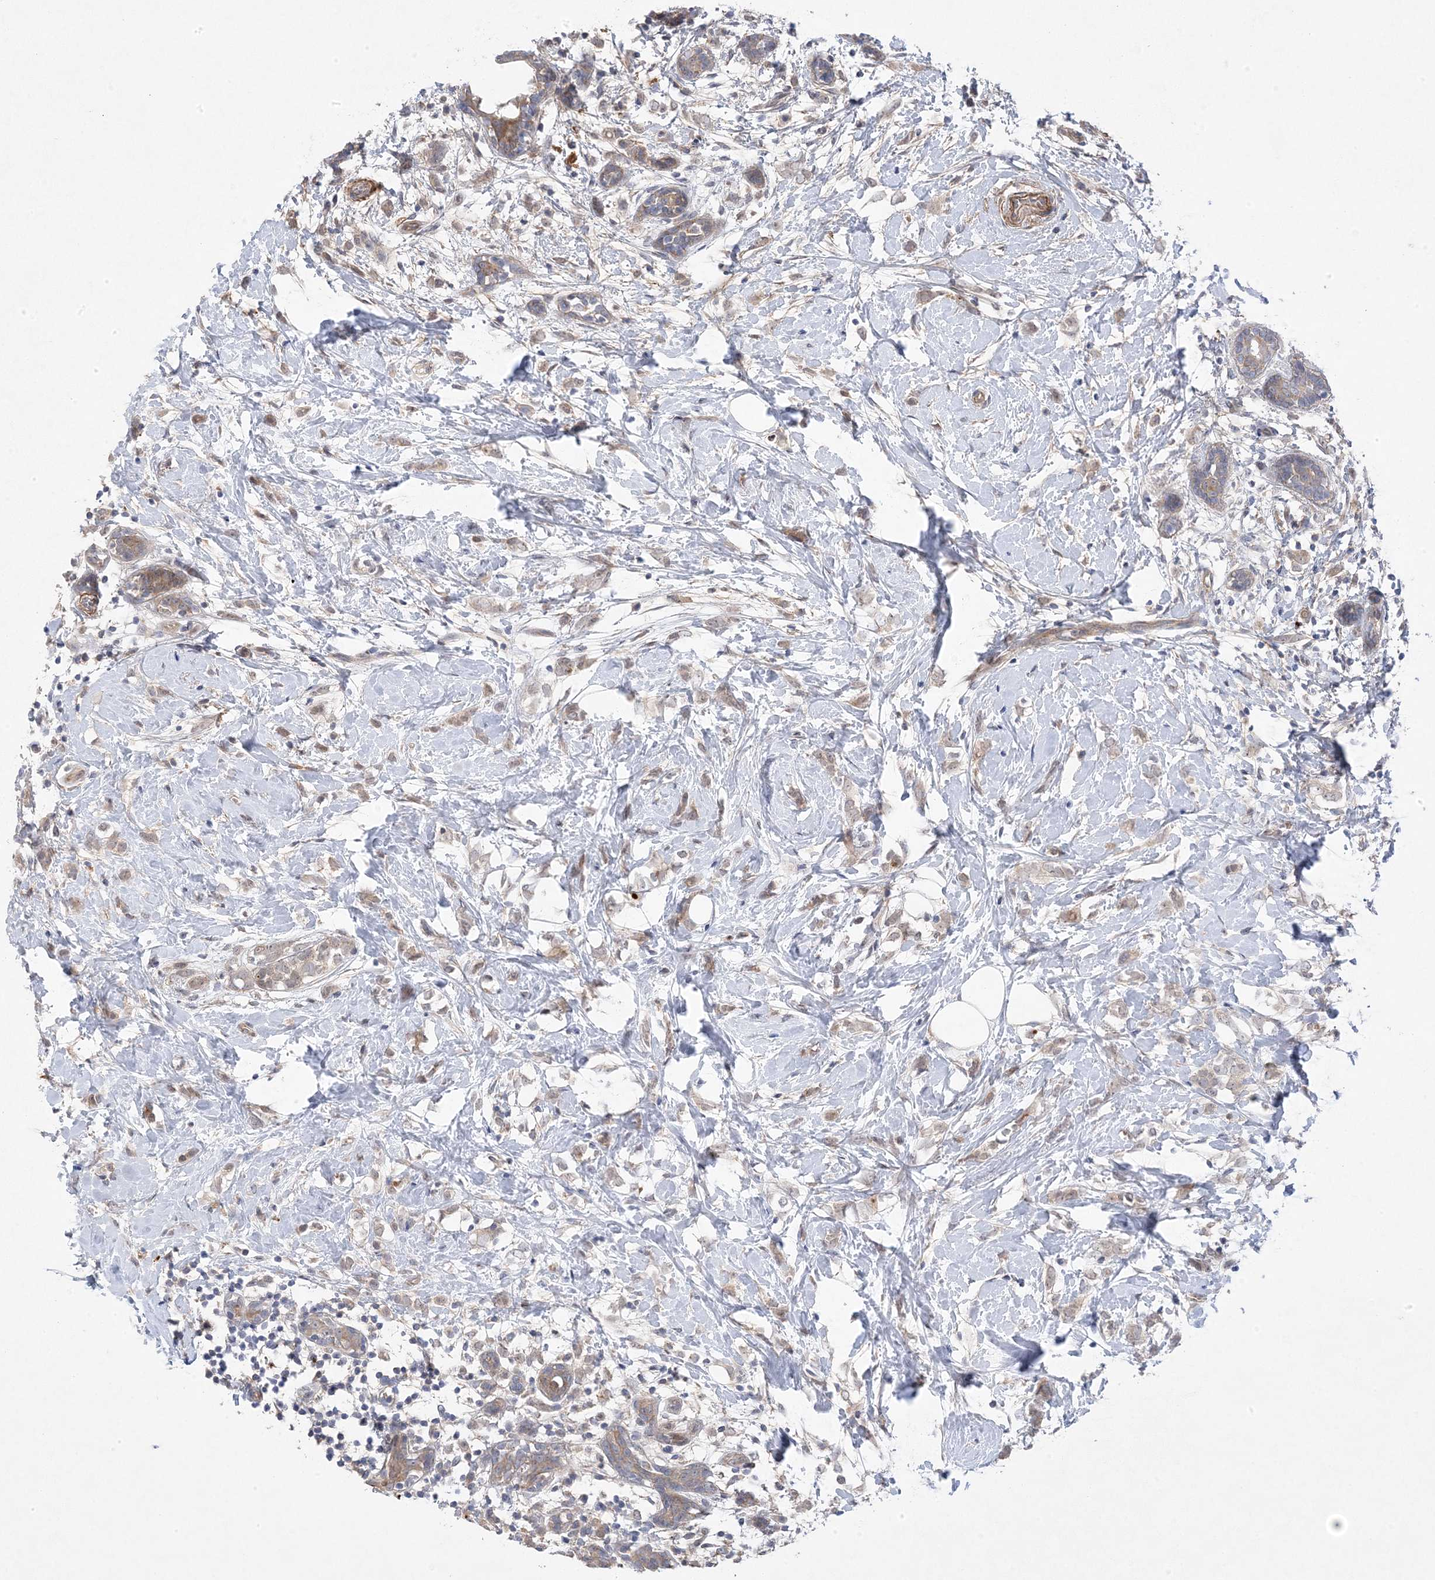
{"staining": {"intensity": "weak", "quantity": "25%-75%", "location": "cytoplasmic/membranous"}, "tissue": "breast cancer", "cell_type": "Tumor cells", "image_type": "cancer", "snomed": [{"axis": "morphology", "description": "Normal tissue, NOS"}, {"axis": "morphology", "description": "Lobular carcinoma"}, {"axis": "topography", "description": "Breast"}], "caption": "An image of breast cancer stained for a protein reveals weak cytoplasmic/membranous brown staining in tumor cells.", "gene": "ANAPC1", "patient": {"sex": "female", "age": 47}}